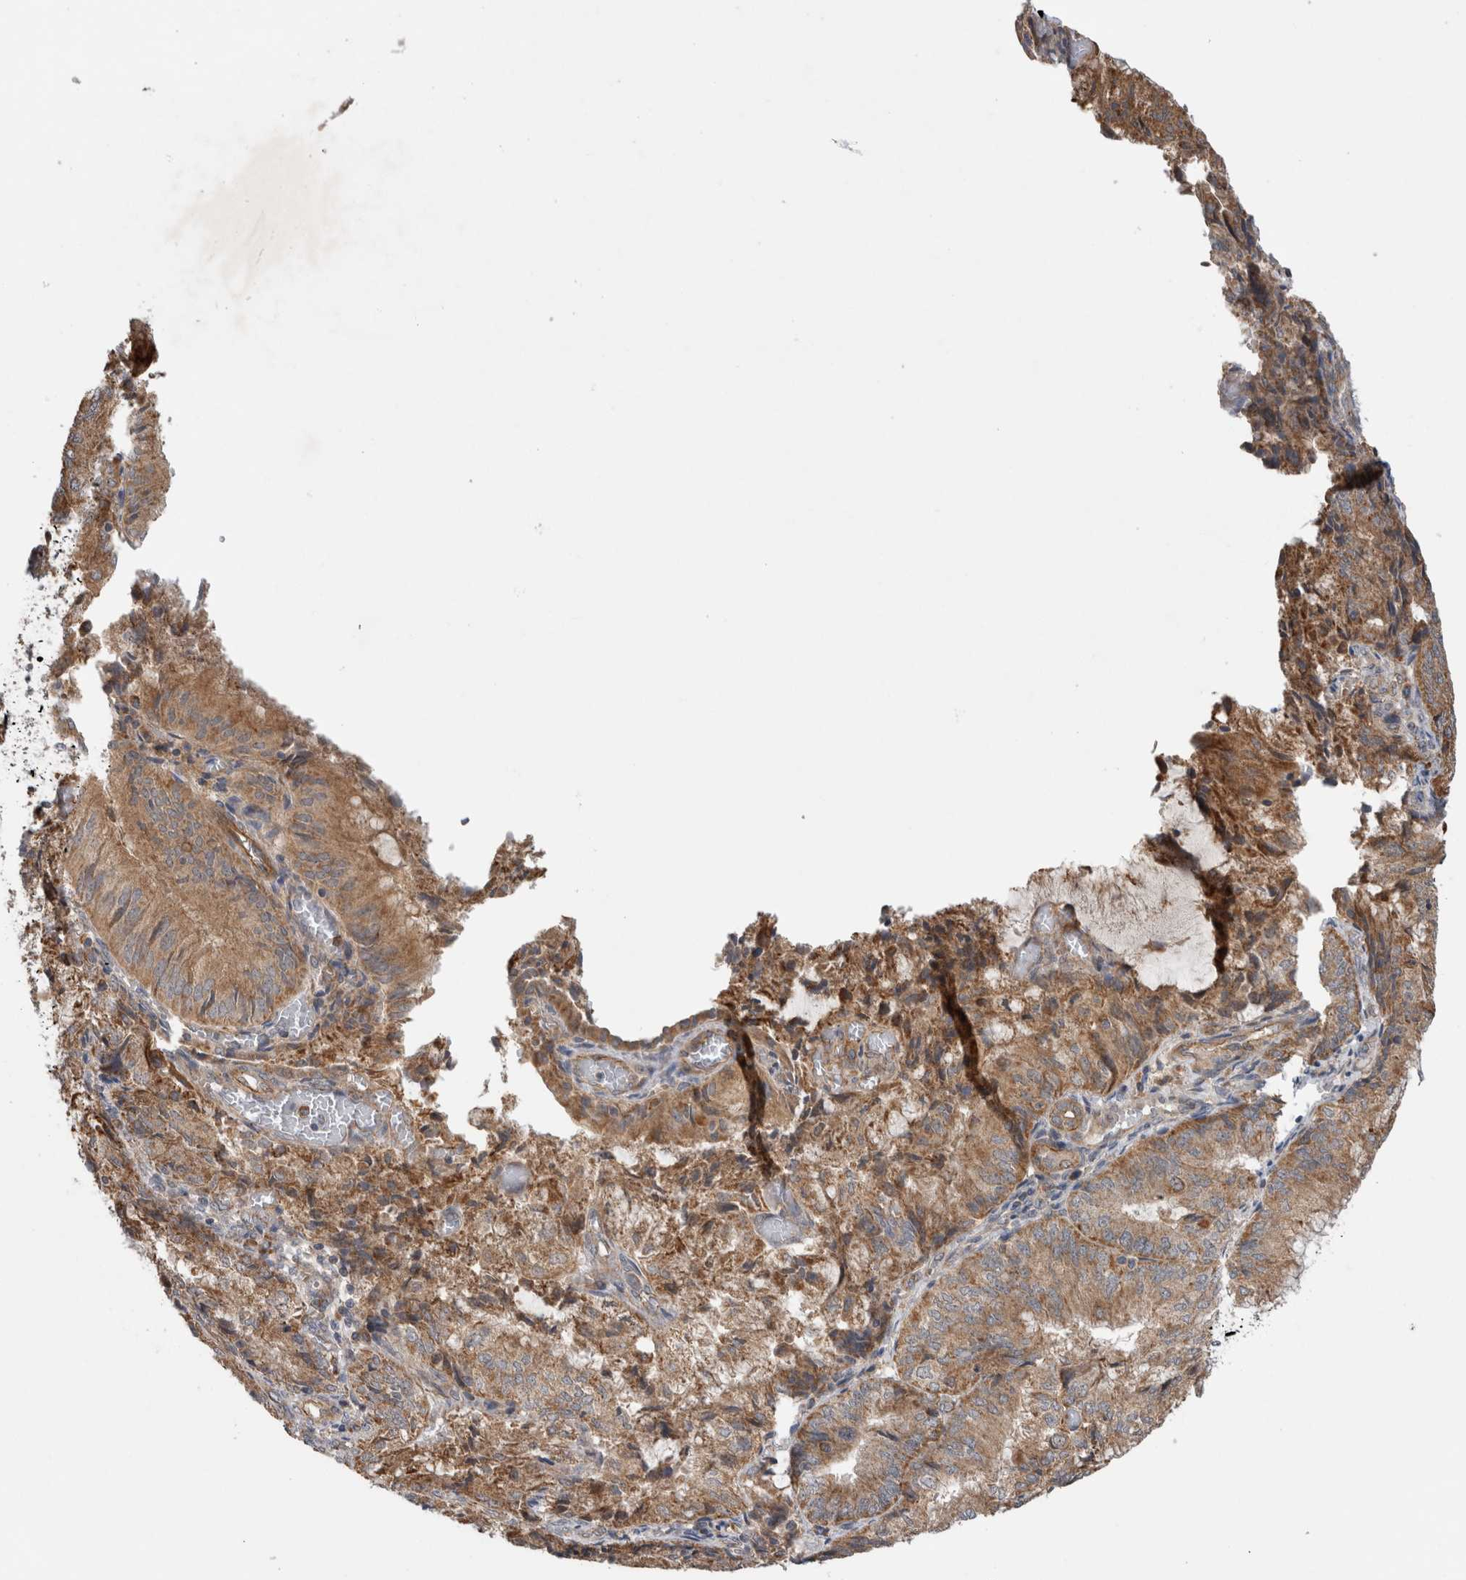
{"staining": {"intensity": "moderate", "quantity": ">75%", "location": "cytoplasmic/membranous"}, "tissue": "endometrial cancer", "cell_type": "Tumor cells", "image_type": "cancer", "snomed": [{"axis": "morphology", "description": "Adenocarcinoma, NOS"}, {"axis": "topography", "description": "Endometrium"}], "caption": "Endometrial adenocarcinoma stained for a protein reveals moderate cytoplasmic/membranous positivity in tumor cells. (IHC, brightfield microscopy, high magnification).", "gene": "ADGRL3", "patient": {"sex": "female", "age": 81}}